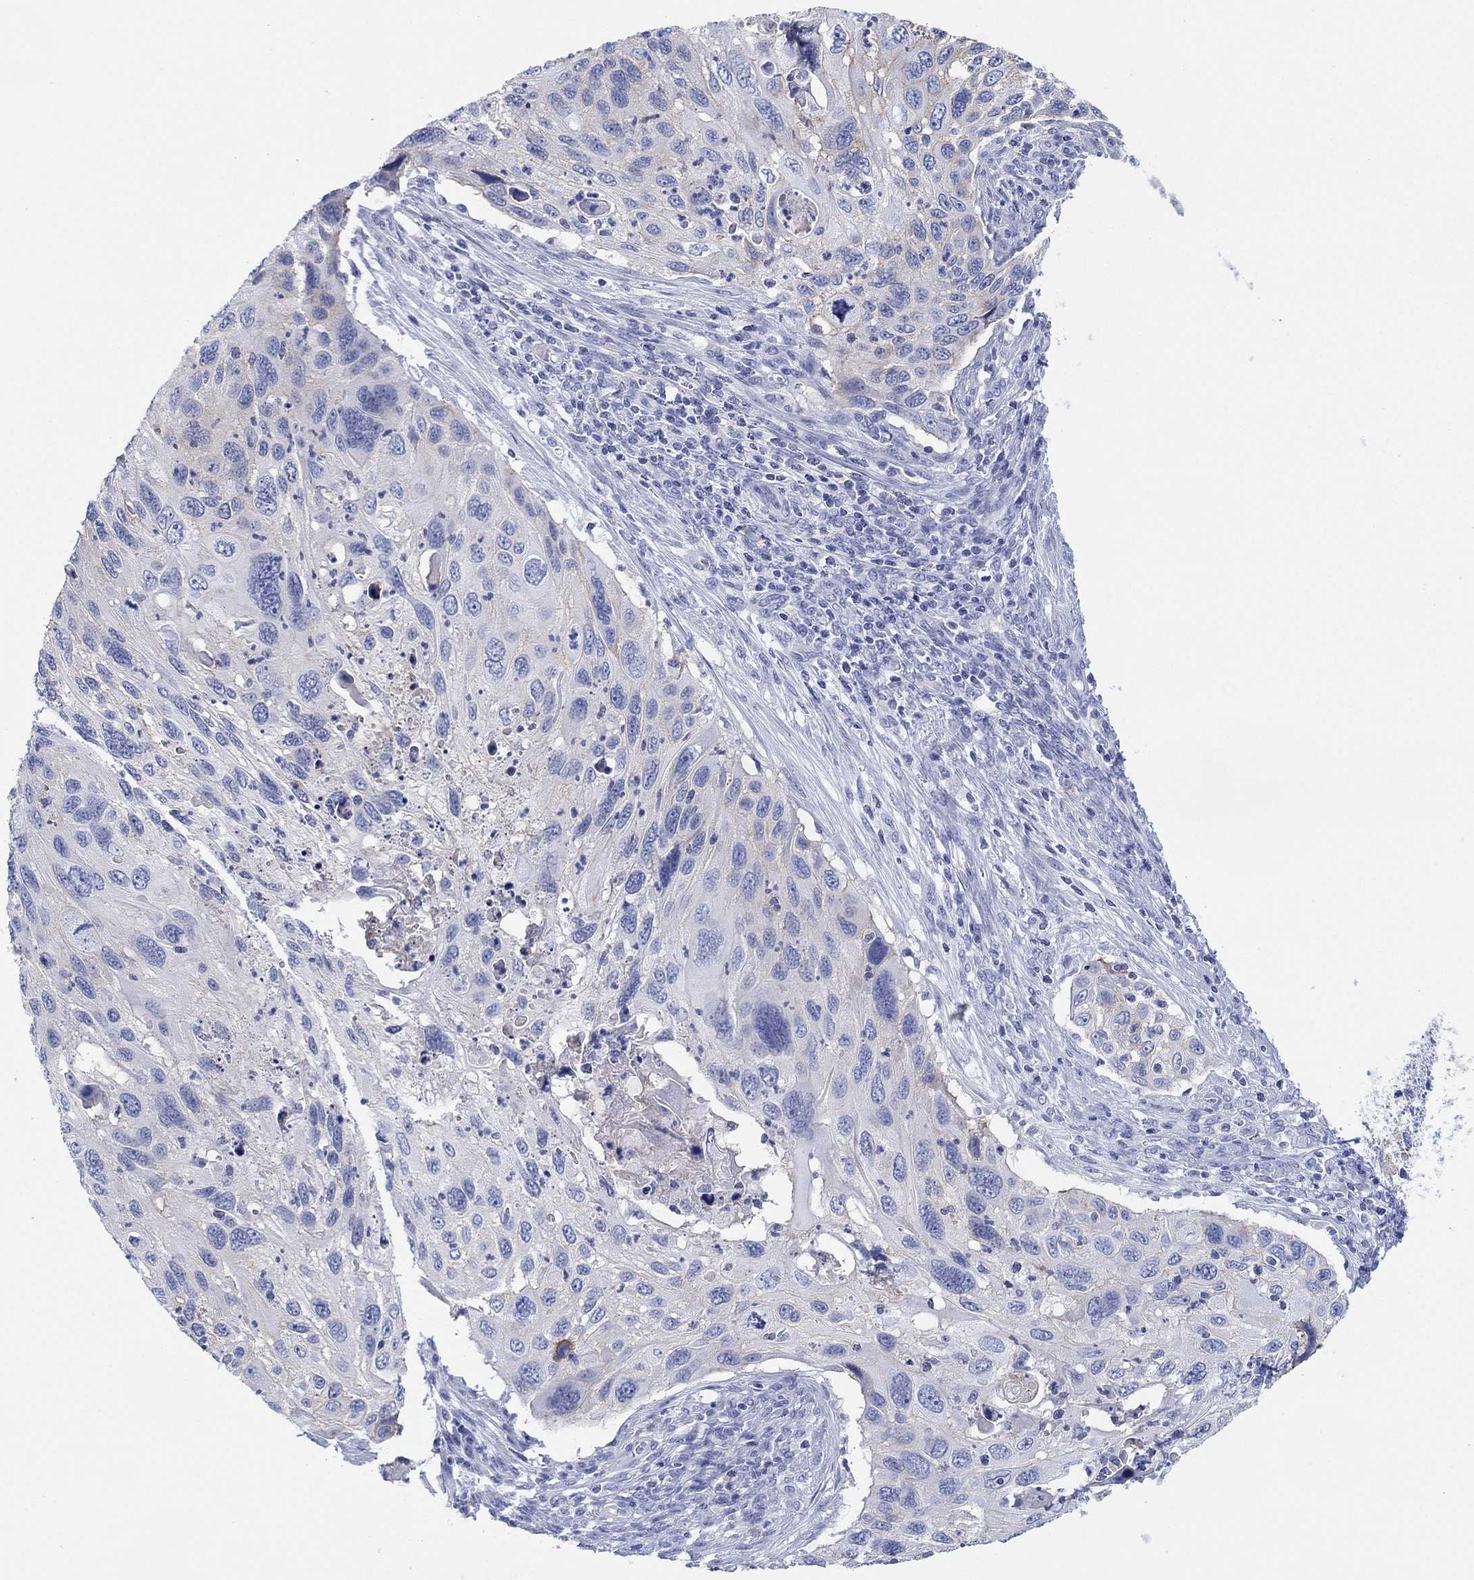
{"staining": {"intensity": "weak", "quantity": "<25%", "location": "cytoplasmic/membranous"}, "tissue": "cervical cancer", "cell_type": "Tumor cells", "image_type": "cancer", "snomed": [{"axis": "morphology", "description": "Squamous cell carcinoma, NOS"}, {"axis": "topography", "description": "Cervix"}], "caption": "A photomicrograph of squamous cell carcinoma (cervical) stained for a protein demonstrates no brown staining in tumor cells.", "gene": "ATP1B1", "patient": {"sex": "female", "age": 70}}